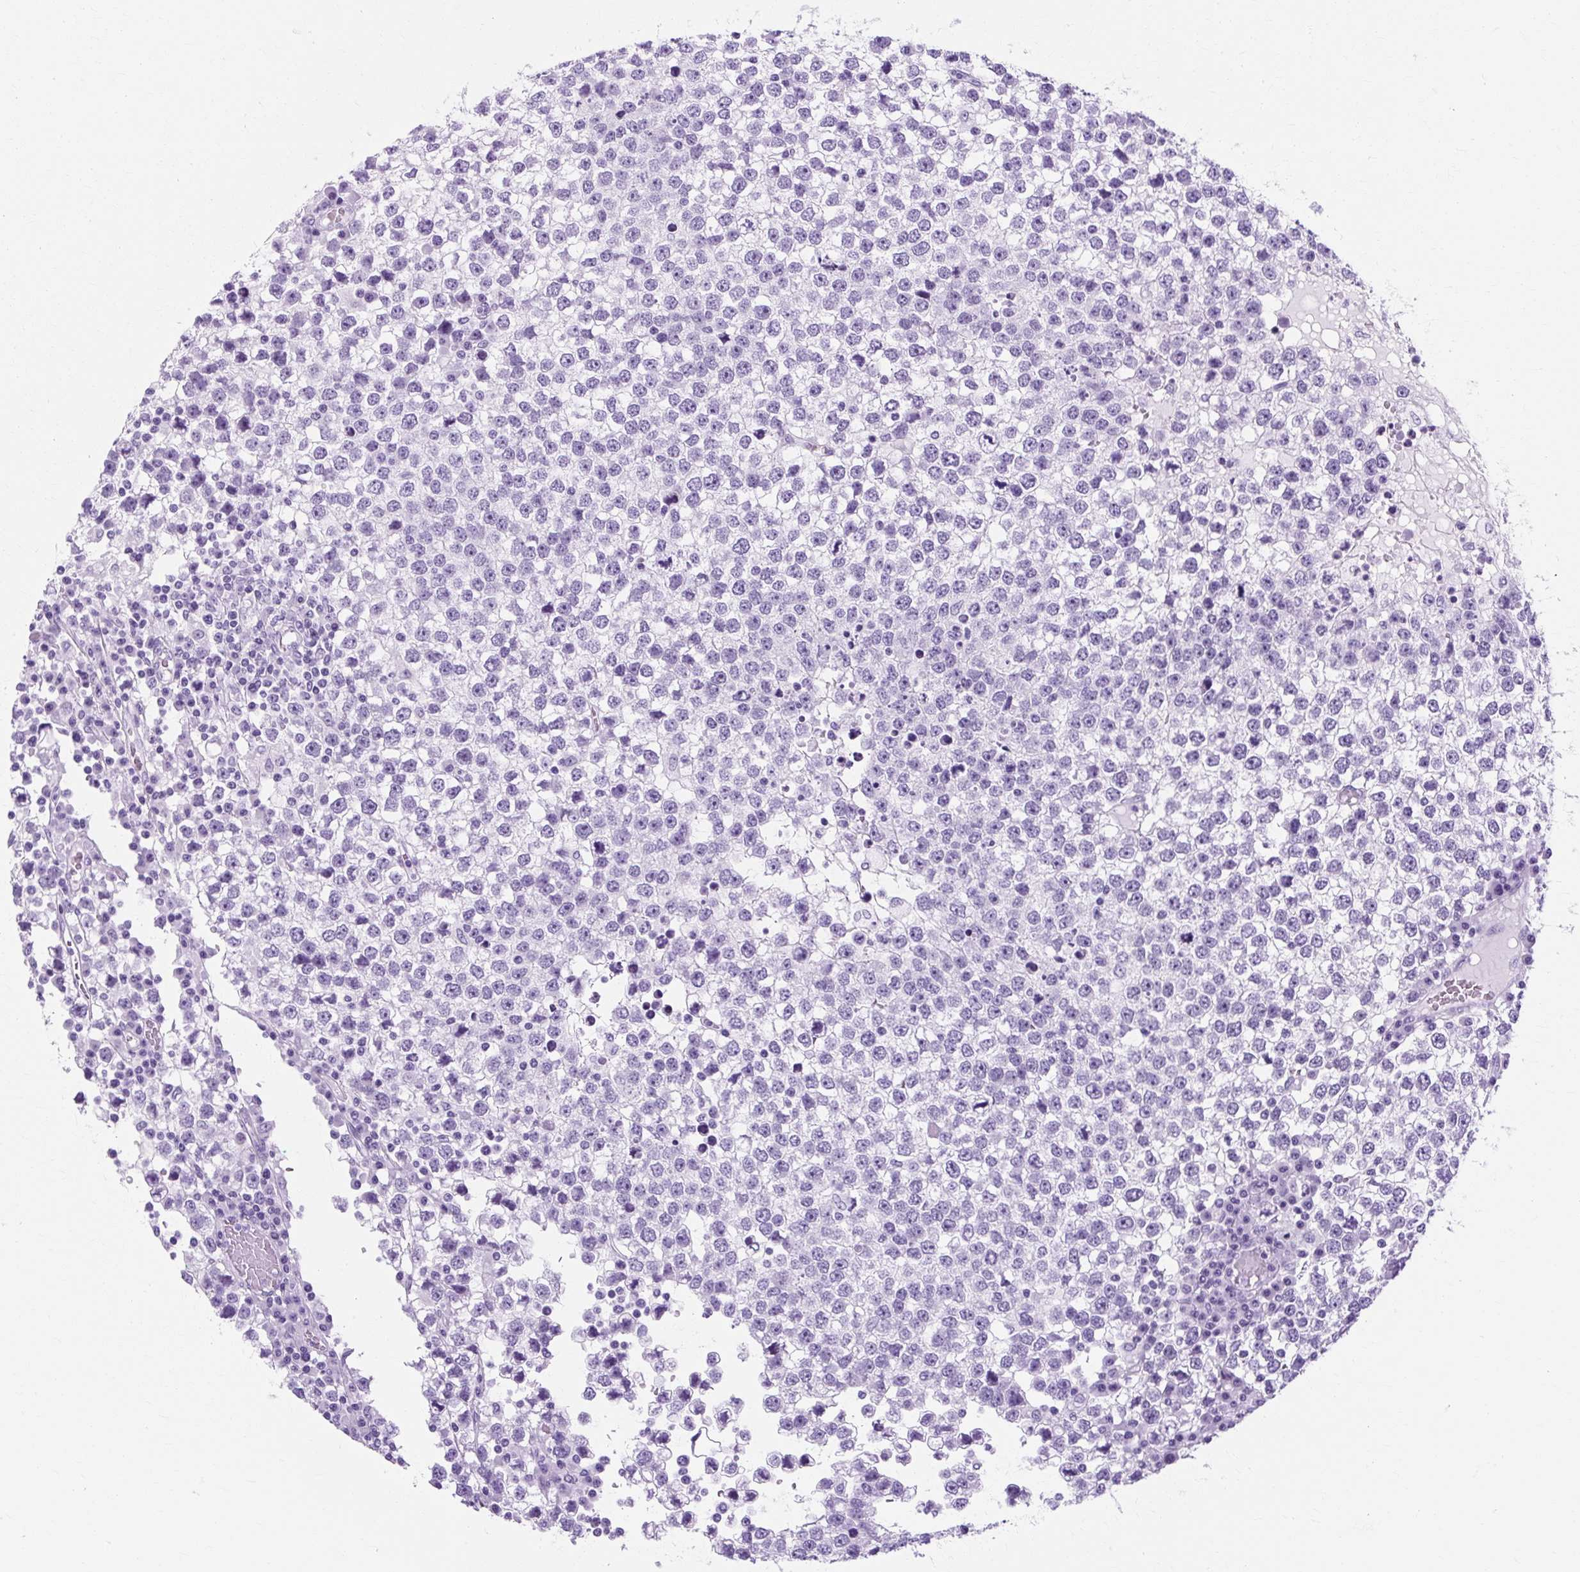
{"staining": {"intensity": "negative", "quantity": "none", "location": "none"}, "tissue": "testis cancer", "cell_type": "Tumor cells", "image_type": "cancer", "snomed": [{"axis": "morphology", "description": "Seminoma, NOS"}, {"axis": "topography", "description": "Testis"}], "caption": "Seminoma (testis) was stained to show a protein in brown. There is no significant expression in tumor cells.", "gene": "TMEM89", "patient": {"sex": "male", "age": 65}}